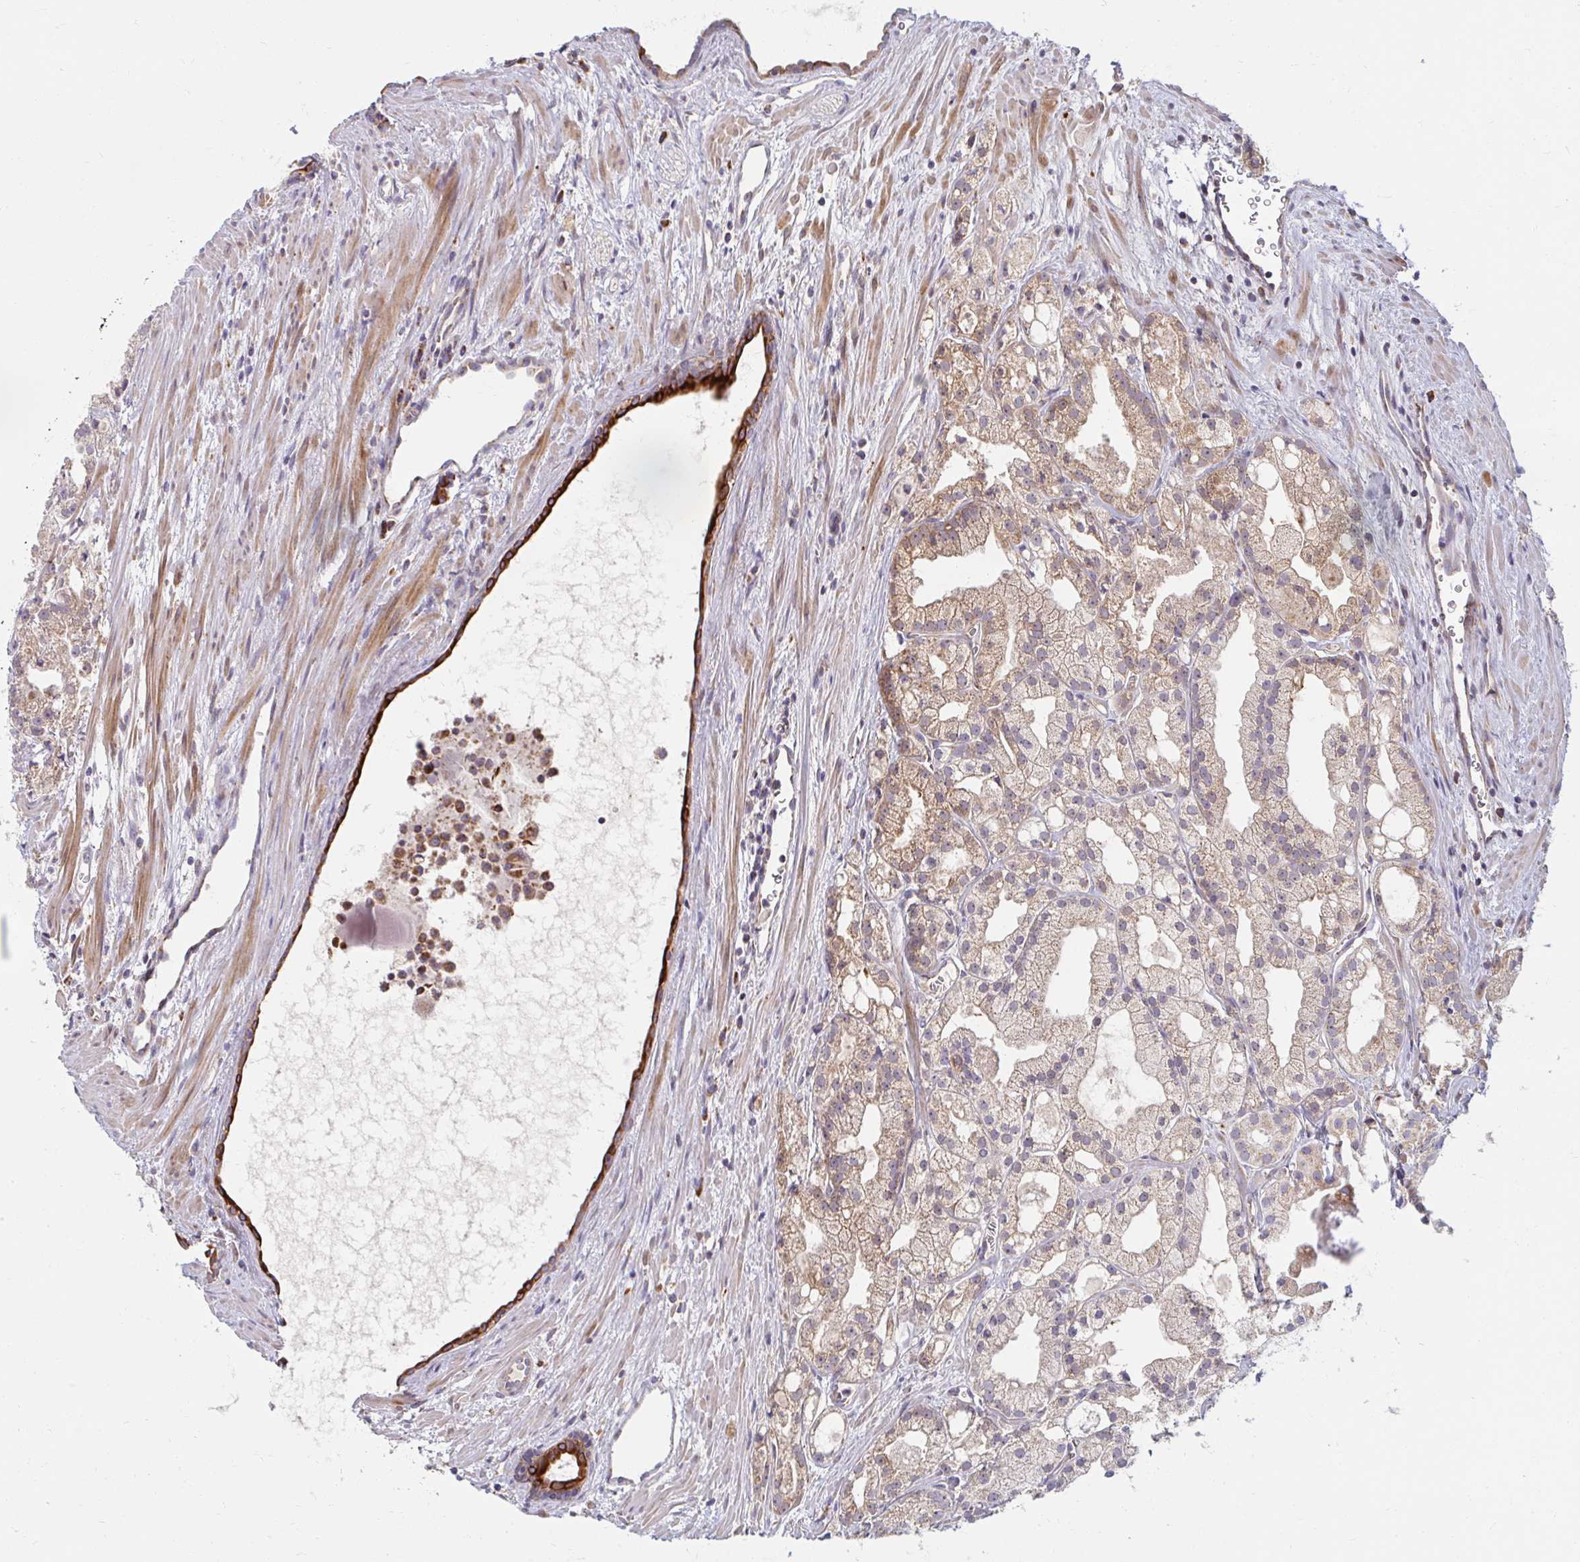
{"staining": {"intensity": "weak", "quantity": ">75%", "location": "cytoplasmic/membranous"}, "tissue": "prostate cancer", "cell_type": "Tumor cells", "image_type": "cancer", "snomed": [{"axis": "morphology", "description": "Adenocarcinoma, High grade"}, {"axis": "topography", "description": "Prostate"}], "caption": "The histopathology image shows staining of prostate cancer (high-grade adenocarcinoma), revealing weak cytoplasmic/membranous protein positivity (brown color) within tumor cells.", "gene": "SKP2", "patient": {"sex": "male", "age": 68}}